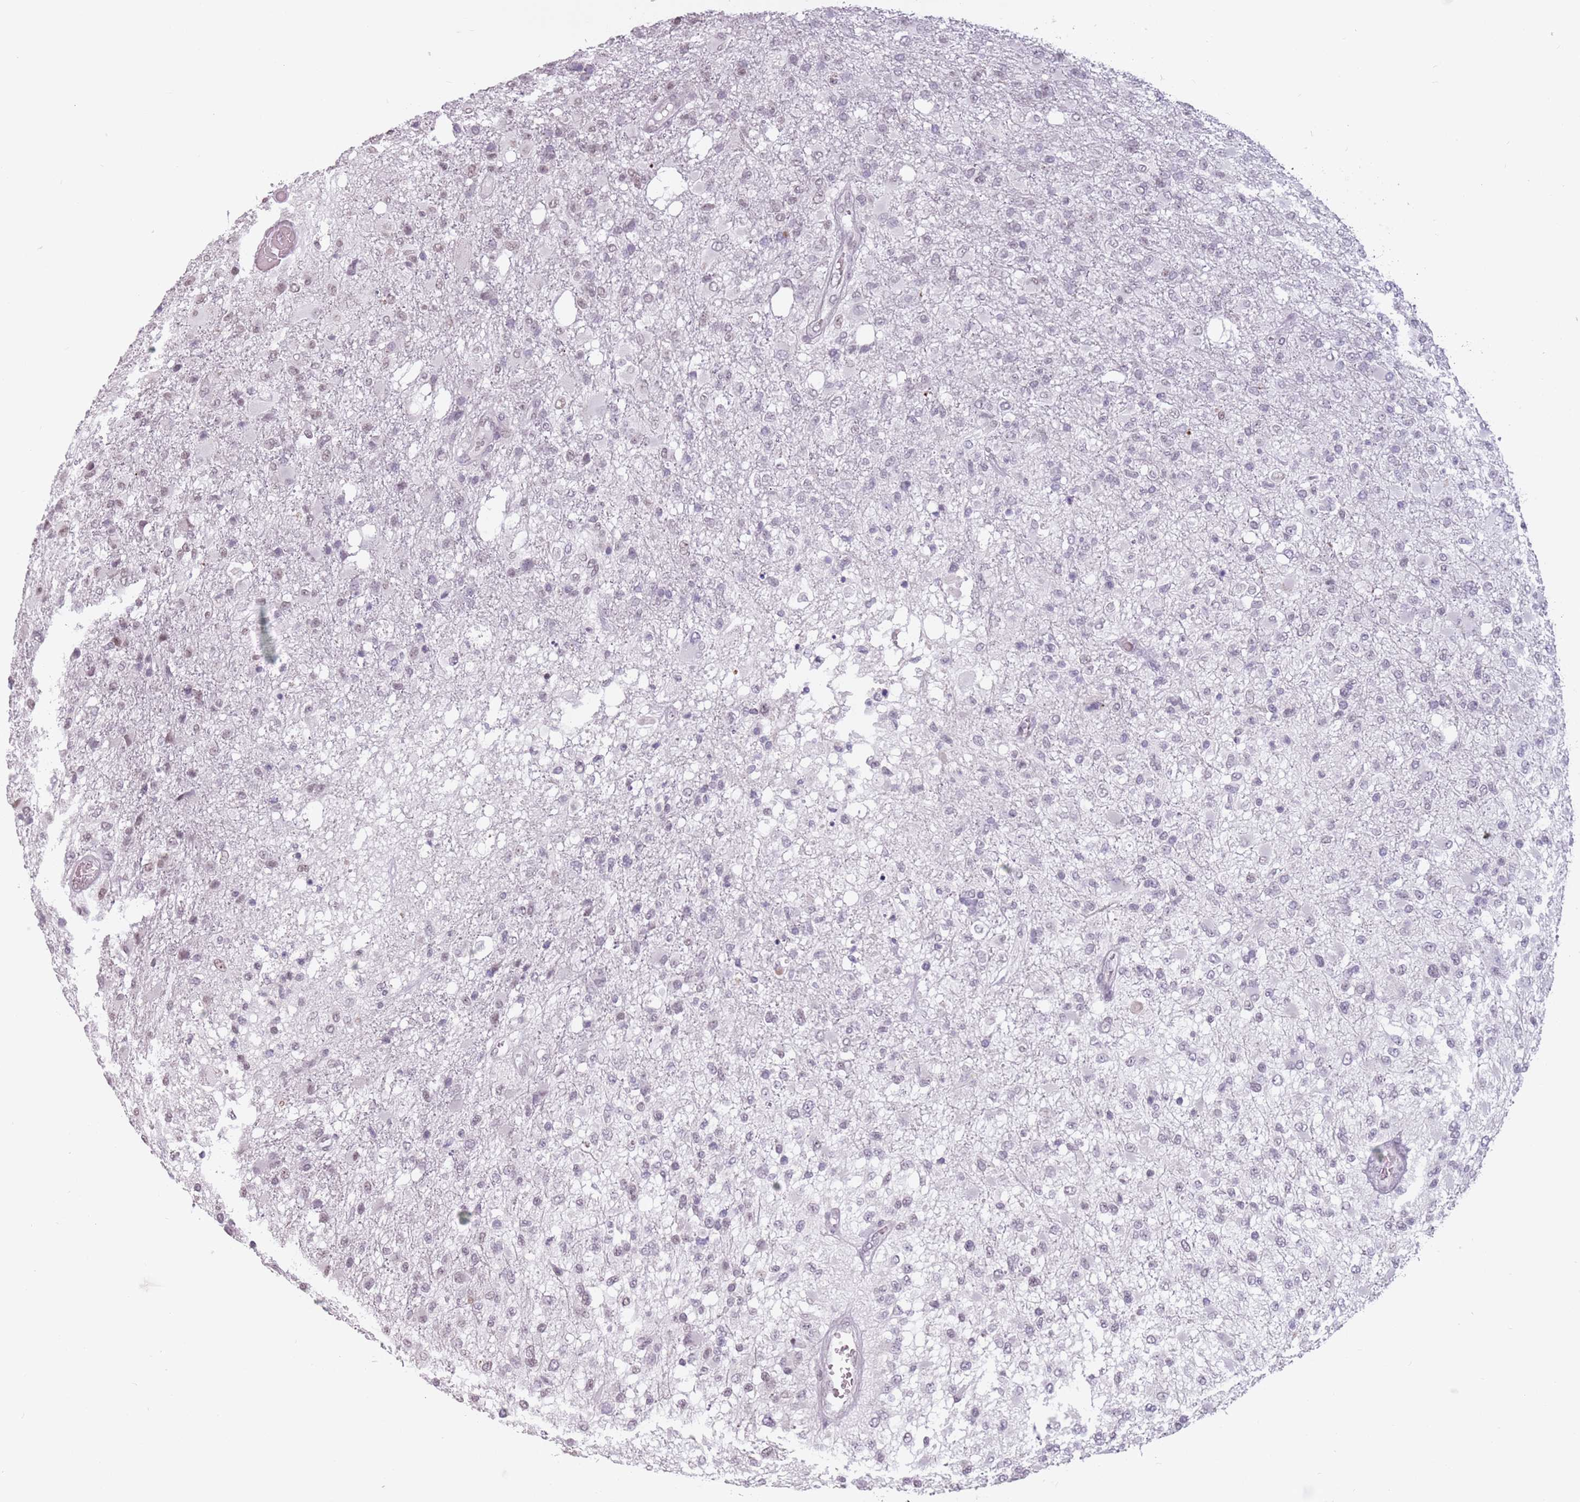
{"staining": {"intensity": "moderate", "quantity": "25%-75%", "location": "nuclear"}, "tissue": "glioma", "cell_type": "Tumor cells", "image_type": "cancer", "snomed": [{"axis": "morphology", "description": "Glioma, malignant, High grade"}, {"axis": "topography", "description": "Brain"}], "caption": "Malignant glioma (high-grade) stained with DAB (3,3'-diaminobenzidine) immunohistochemistry exhibits medium levels of moderate nuclear staining in approximately 25%-75% of tumor cells. The protein is shown in brown color, while the nuclei are stained blue.", "gene": "PTCHD1", "patient": {"sex": "female", "age": 74}}